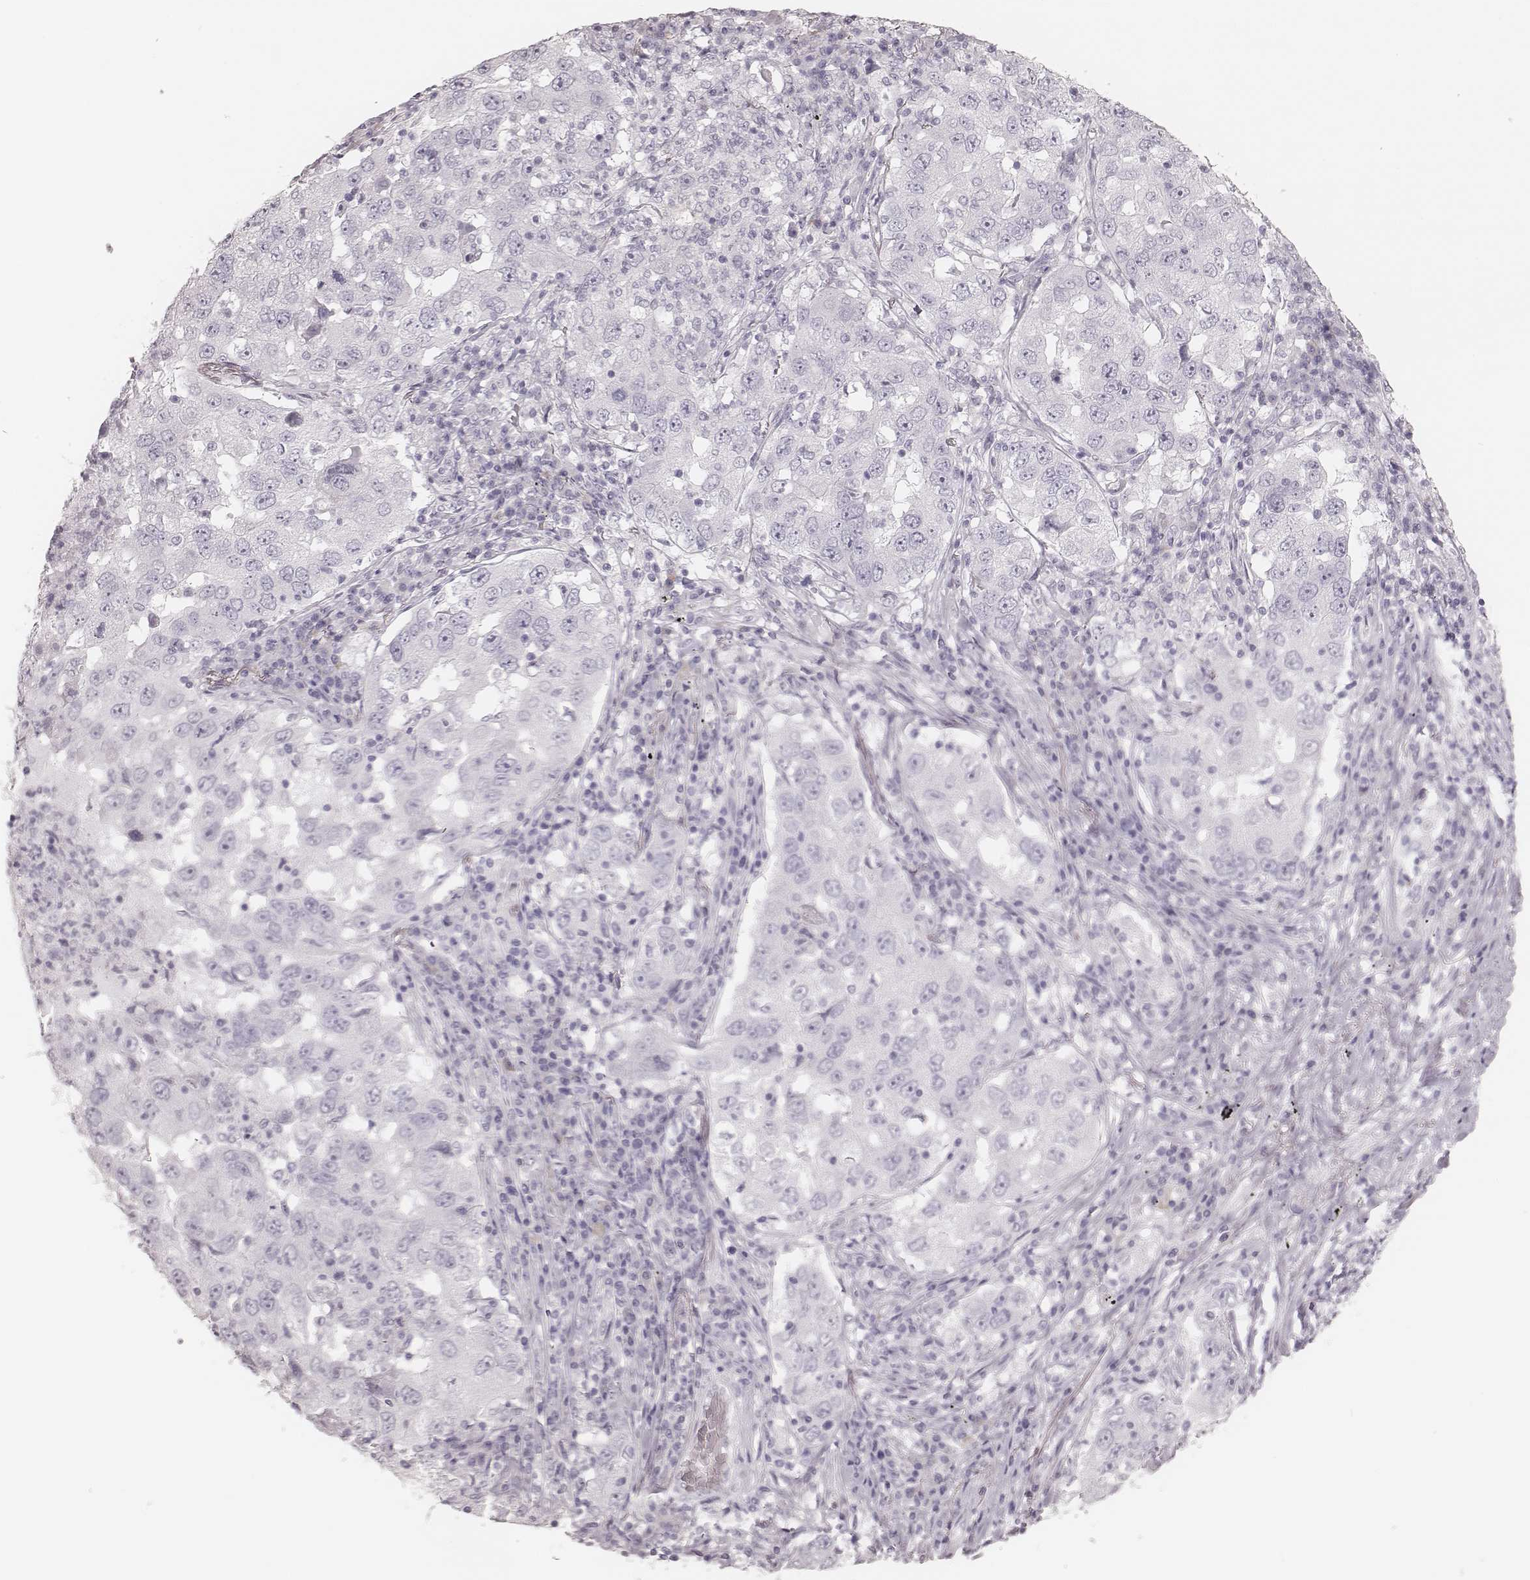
{"staining": {"intensity": "negative", "quantity": "none", "location": "none"}, "tissue": "lung cancer", "cell_type": "Tumor cells", "image_type": "cancer", "snomed": [{"axis": "morphology", "description": "Adenocarcinoma, NOS"}, {"axis": "topography", "description": "Lung"}], "caption": "Human adenocarcinoma (lung) stained for a protein using IHC shows no positivity in tumor cells.", "gene": "KRT82", "patient": {"sex": "male", "age": 73}}